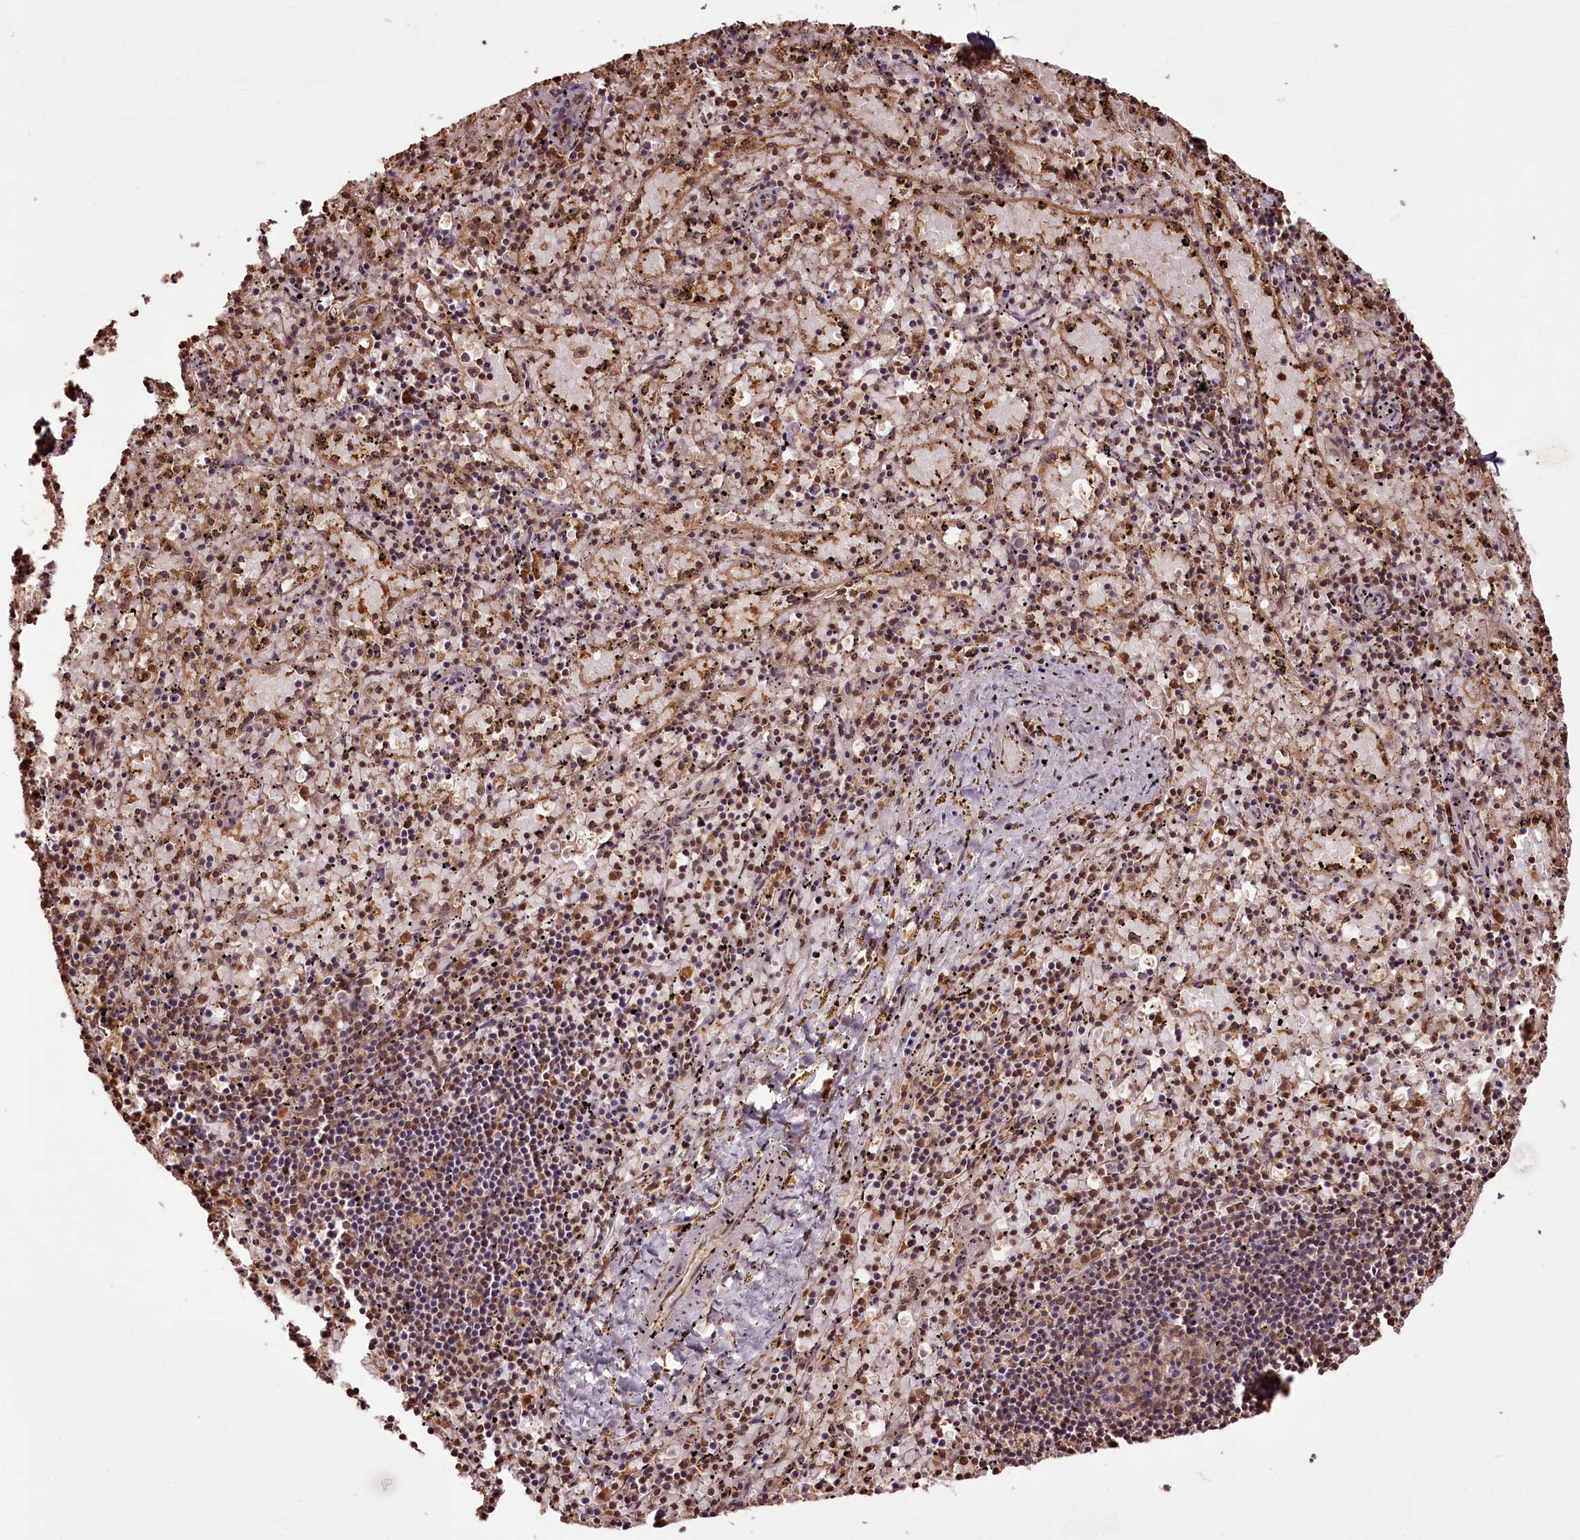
{"staining": {"intensity": "moderate", "quantity": "<25%", "location": "cytoplasmic/membranous"}, "tissue": "spleen", "cell_type": "Cells in red pulp", "image_type": "normal", "snomed": [{"axis": "morphology", "description": "Normal tissue, NOS"}, {"axis": "topography", "description": "Spleen"}], "caption": "Unremarkable spleen exhibits moderate cytoplasmic/membranous positivity in about <25% of cells in red pulp, visualized by immunohistochemistry. (Brightfield microscopy of DAB IHC at high magnification).", "gene": "NPRL2", "patient": {"sex": "male", "age": 11}}